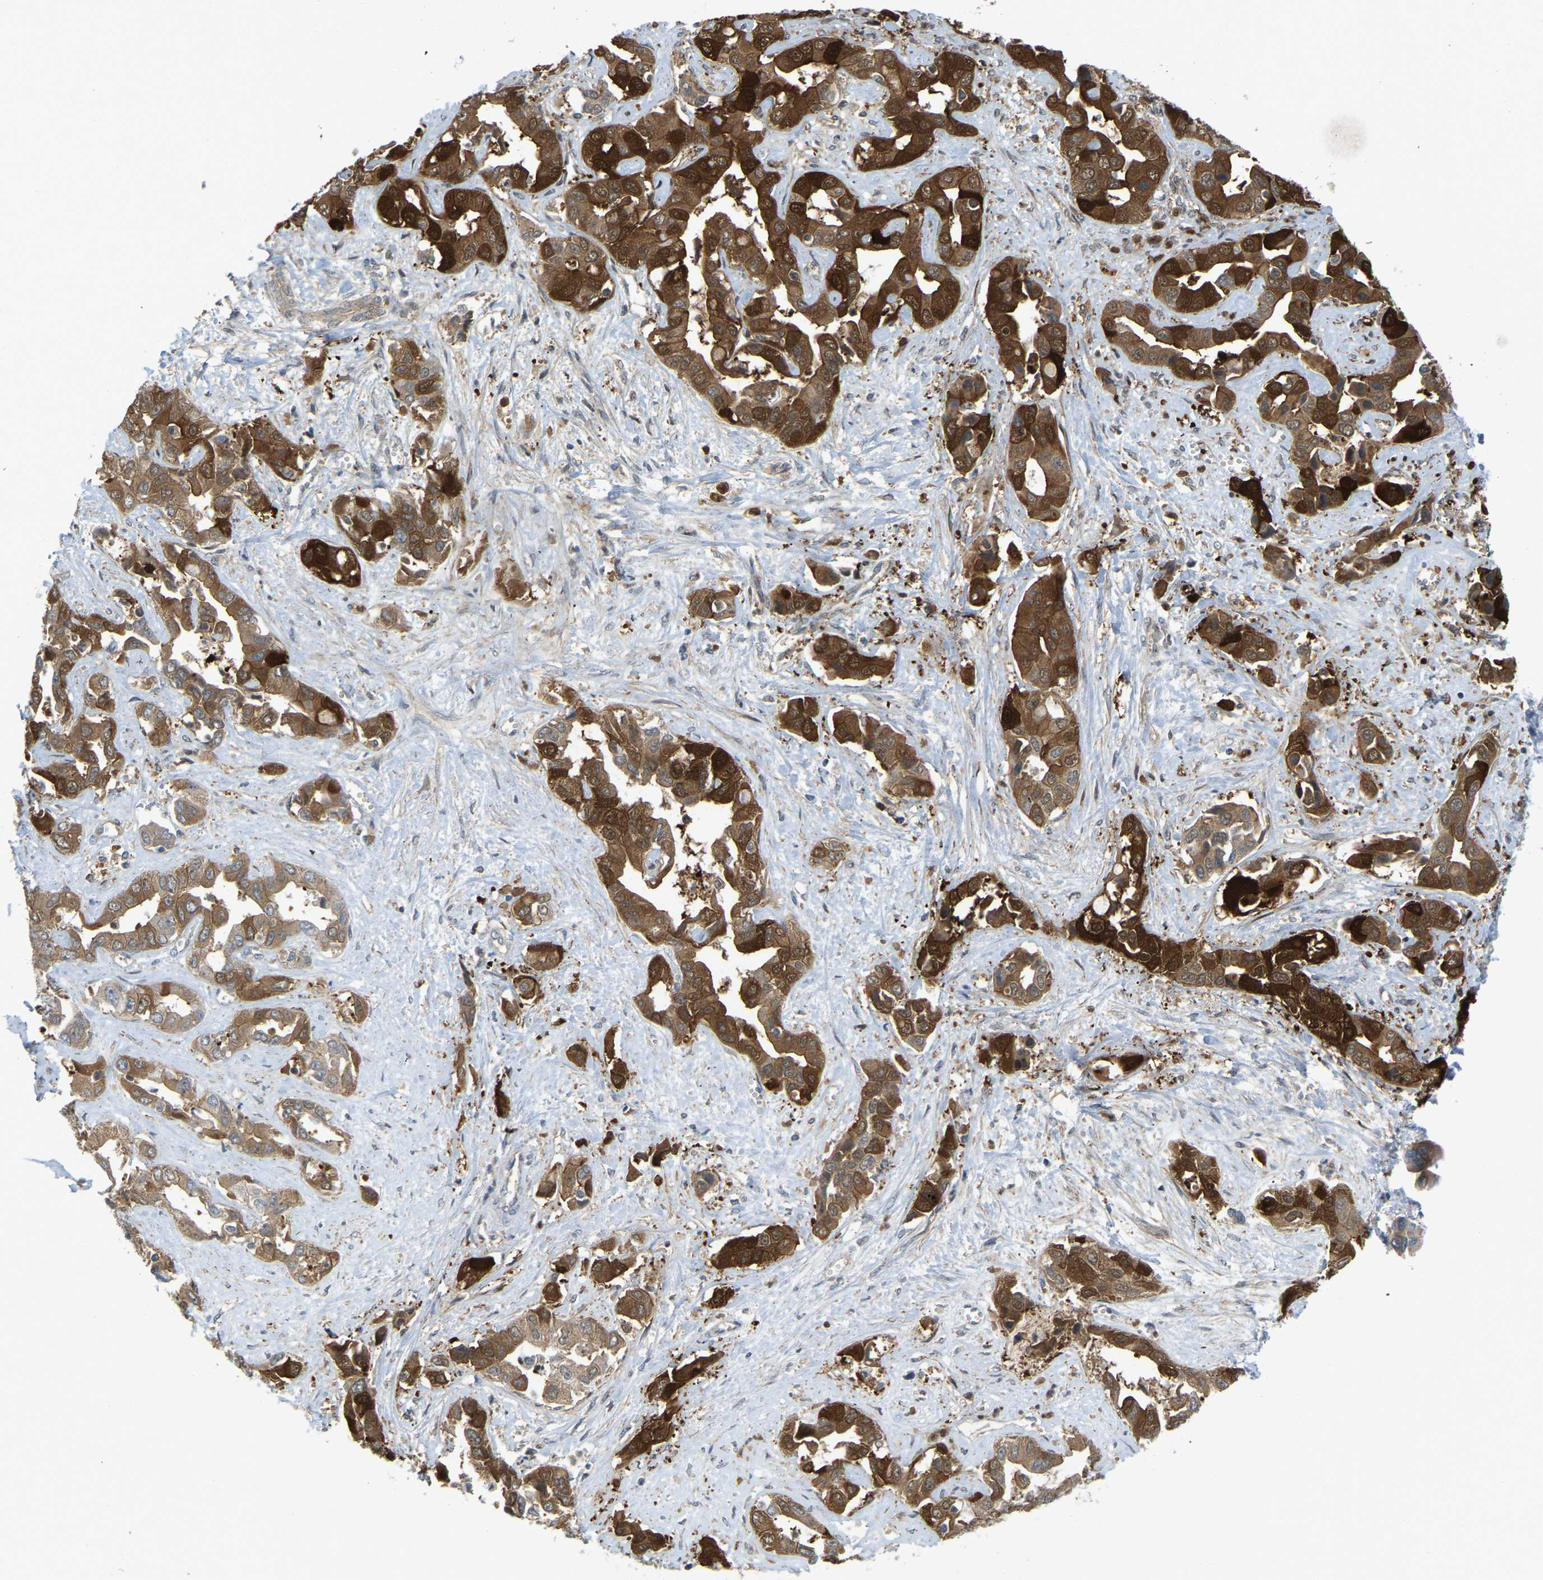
{"staining": {"intensity": "strong", "quantity": ">75%", "location": "cytoplasmic/membranous"}, "tissue": "liver cancer", "cell_type": "Tumor cells", "image_type": "cancer", "snomed": [{"axis": "morphology", "description": "Cholangiocarcinoma"}, {"axis": "topography", "description": "Liver"}], "caption": "Liver cancer (cholangiocarcinoma) stained for a protein (brown) reveals strong cytoplasmic/membranous positive staining in approximately >75% of tumor cells.", "gene": "SERPINB5", "patient": {"sex": "female", "age": 52}}